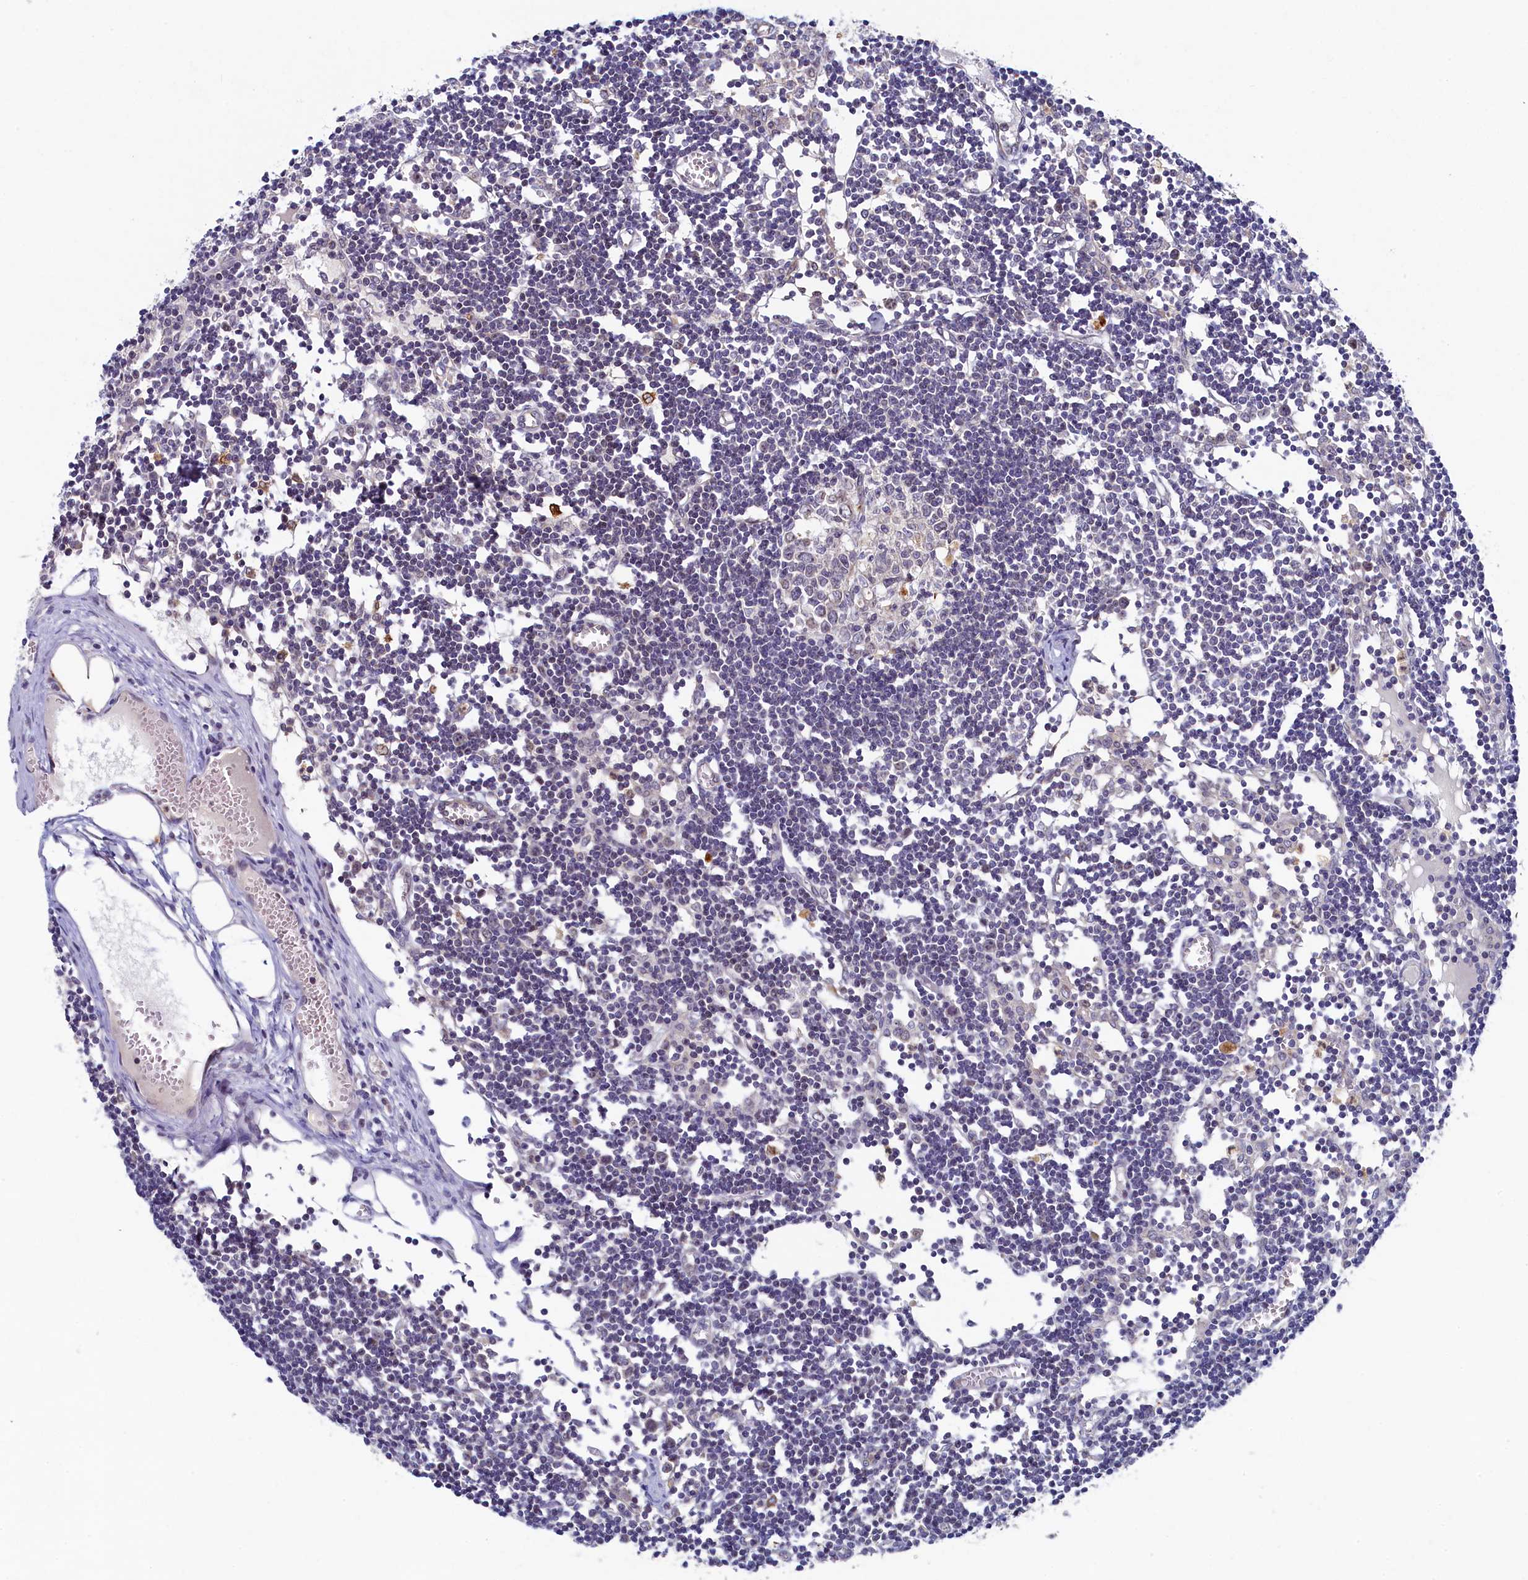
{"staining": {"intensity": "negative", "quantity": "none", "location": "none"}, "tissue": "lymph node", "cell_type": "Germinal center cells", "image_type": "normal", "snomed": [{"axis": "morphology", "description": "Normal tissue, NOS"}, {"axis": "topography", "description": "Lymph node"}], "caption": "Germinal center cells show no significant protein positivity in normal lymph node.", "gene": "CEP20", "patient": {"sex": "female", "age": 11}}